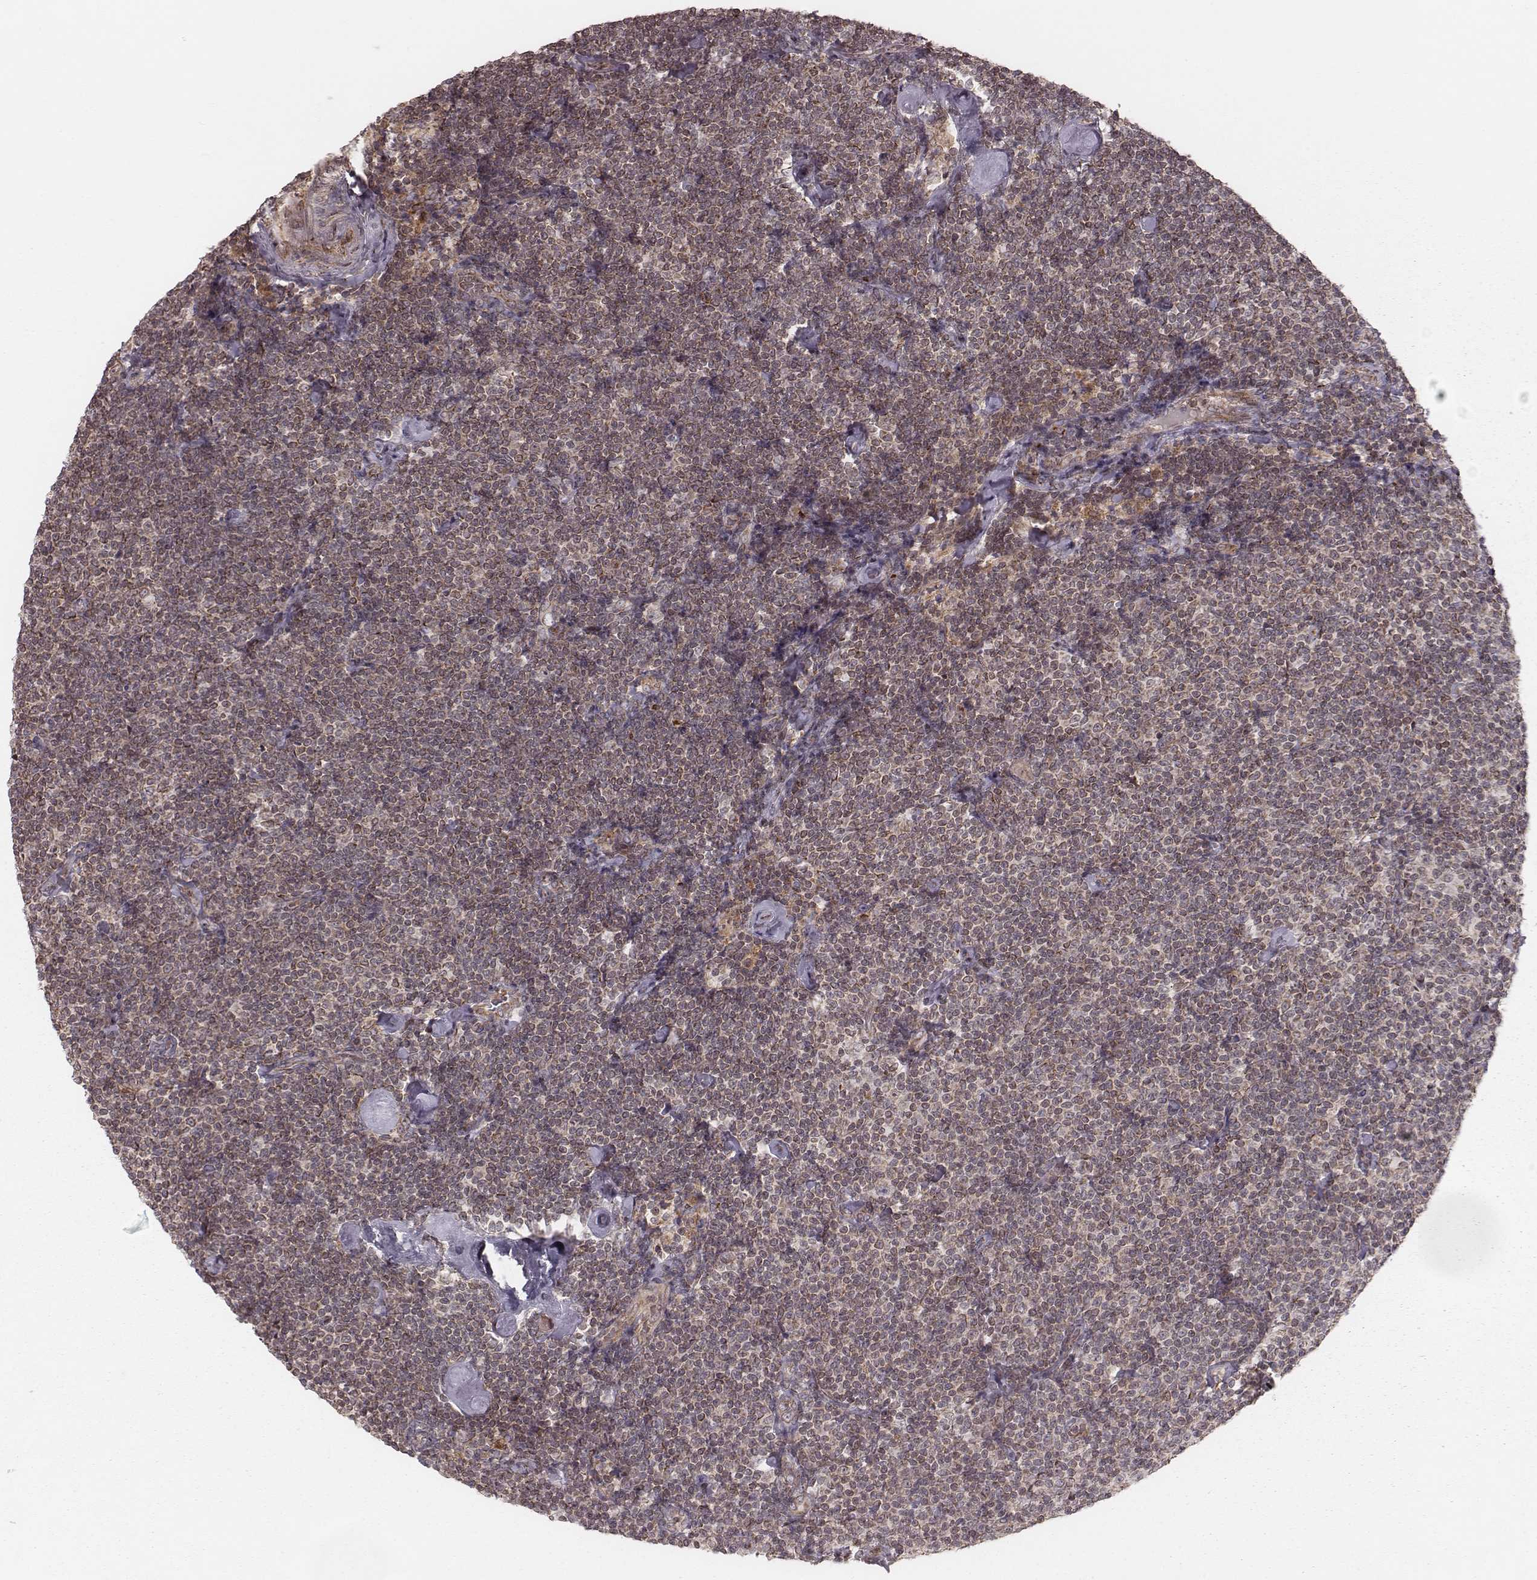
{"staining": {"intensity": "weak", "quantity": ">75%", "location": "cytoplasmic/membranous"}, "tissue": "lymphoma", "cell_type": "Tumor cells", "image_type": "cancer", "snomed": [{"axis": "morphology", "description": "Malignant lymphoma, non-Hodgkin's type, Low grade"}, {"axis": "topography", "description": "Lymph node"}], "caption": "Immunohistochemistry (IHC) image of human lymphoma stained for a protein (brown), which shows low levels of weak cytoplasmic/membranous expression in approximately >75% of tumor cells.", "gene": "MYO19", "patient": {"sex": "male", "age": 81}}